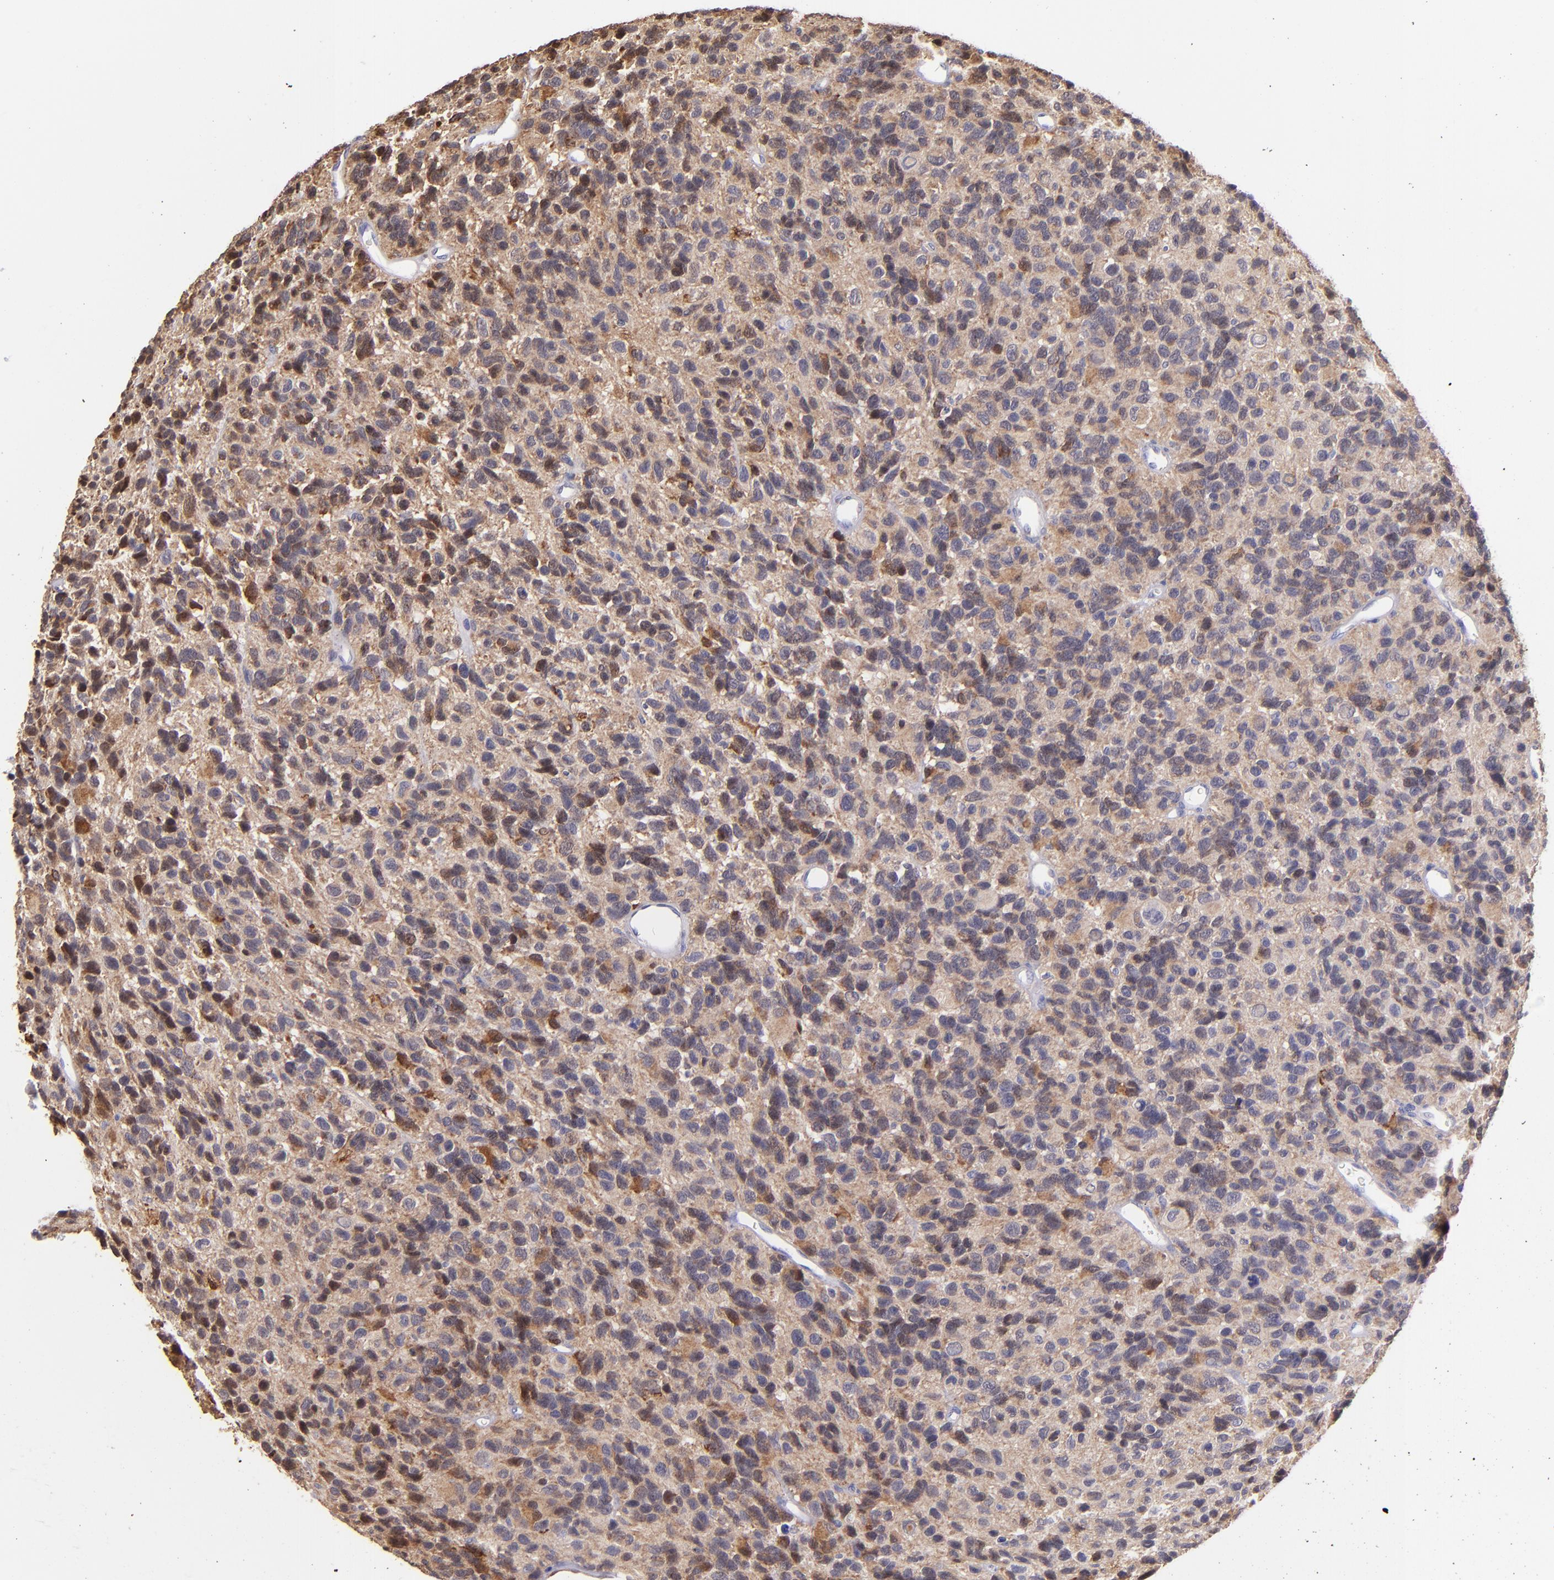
{"staining": {"intensity": "moderate", "quantity": ">75%", "location": "cytoplasmic/membranous"}, "tissue": "glioma", "cell_type": "Tumor cells", "image_type": "cancer", "snomed": [{"axis": "morphology", "description": "Glioma, malignant, High grade"}, {"axis": "topography", "description": "Brain"}], "caption": "Protein staining of glioma tissue shows moderate cytoplasmic/membranous expression in approximately >75% of tumor cells.", "gene": "SH2D4A", "patient": {"sex": "male", "age": 77}}